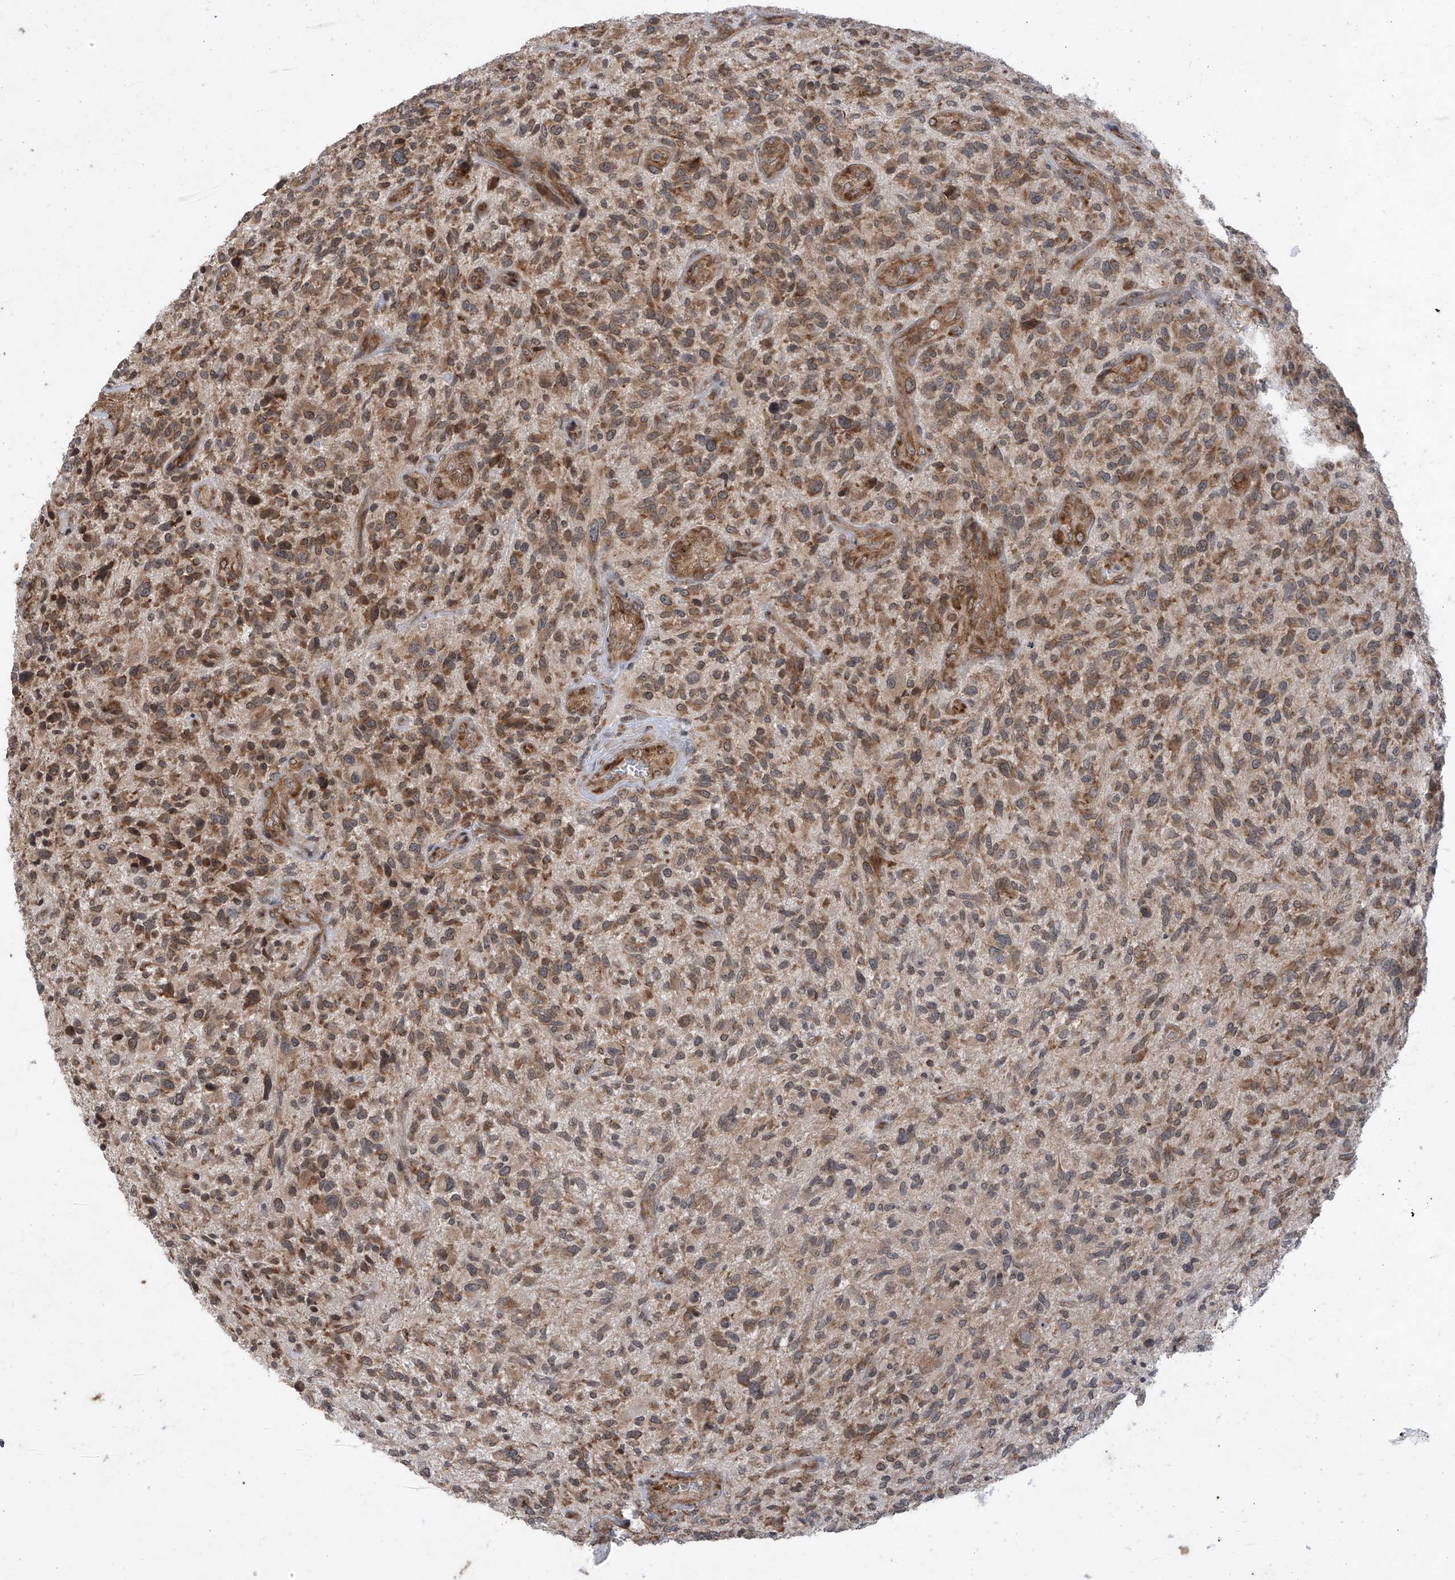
{"staining": {"intensity": "moderate", "quantity": ">75%", "location": "cytoplasmic/membranous"}, "tissue": "glioma", "cell_type": "Tumor cells", "image_type": "cancer", "snomed": [{"axis": "morphology", "description": "Glioma, malignant, High grade"}, {"axis": "topography", "description": "Brain"}], "caption": "Immunohistochemical staining of malignant glioma (high-grade) shows medium levels of moderate cytoplasmic/membranous expression in approximately >75% of tumor cells. The protein is shown in brown color, while the nuclei are stained blue.", "gene": "RPL34", "patient": {"sex": "male", "age": 47}}